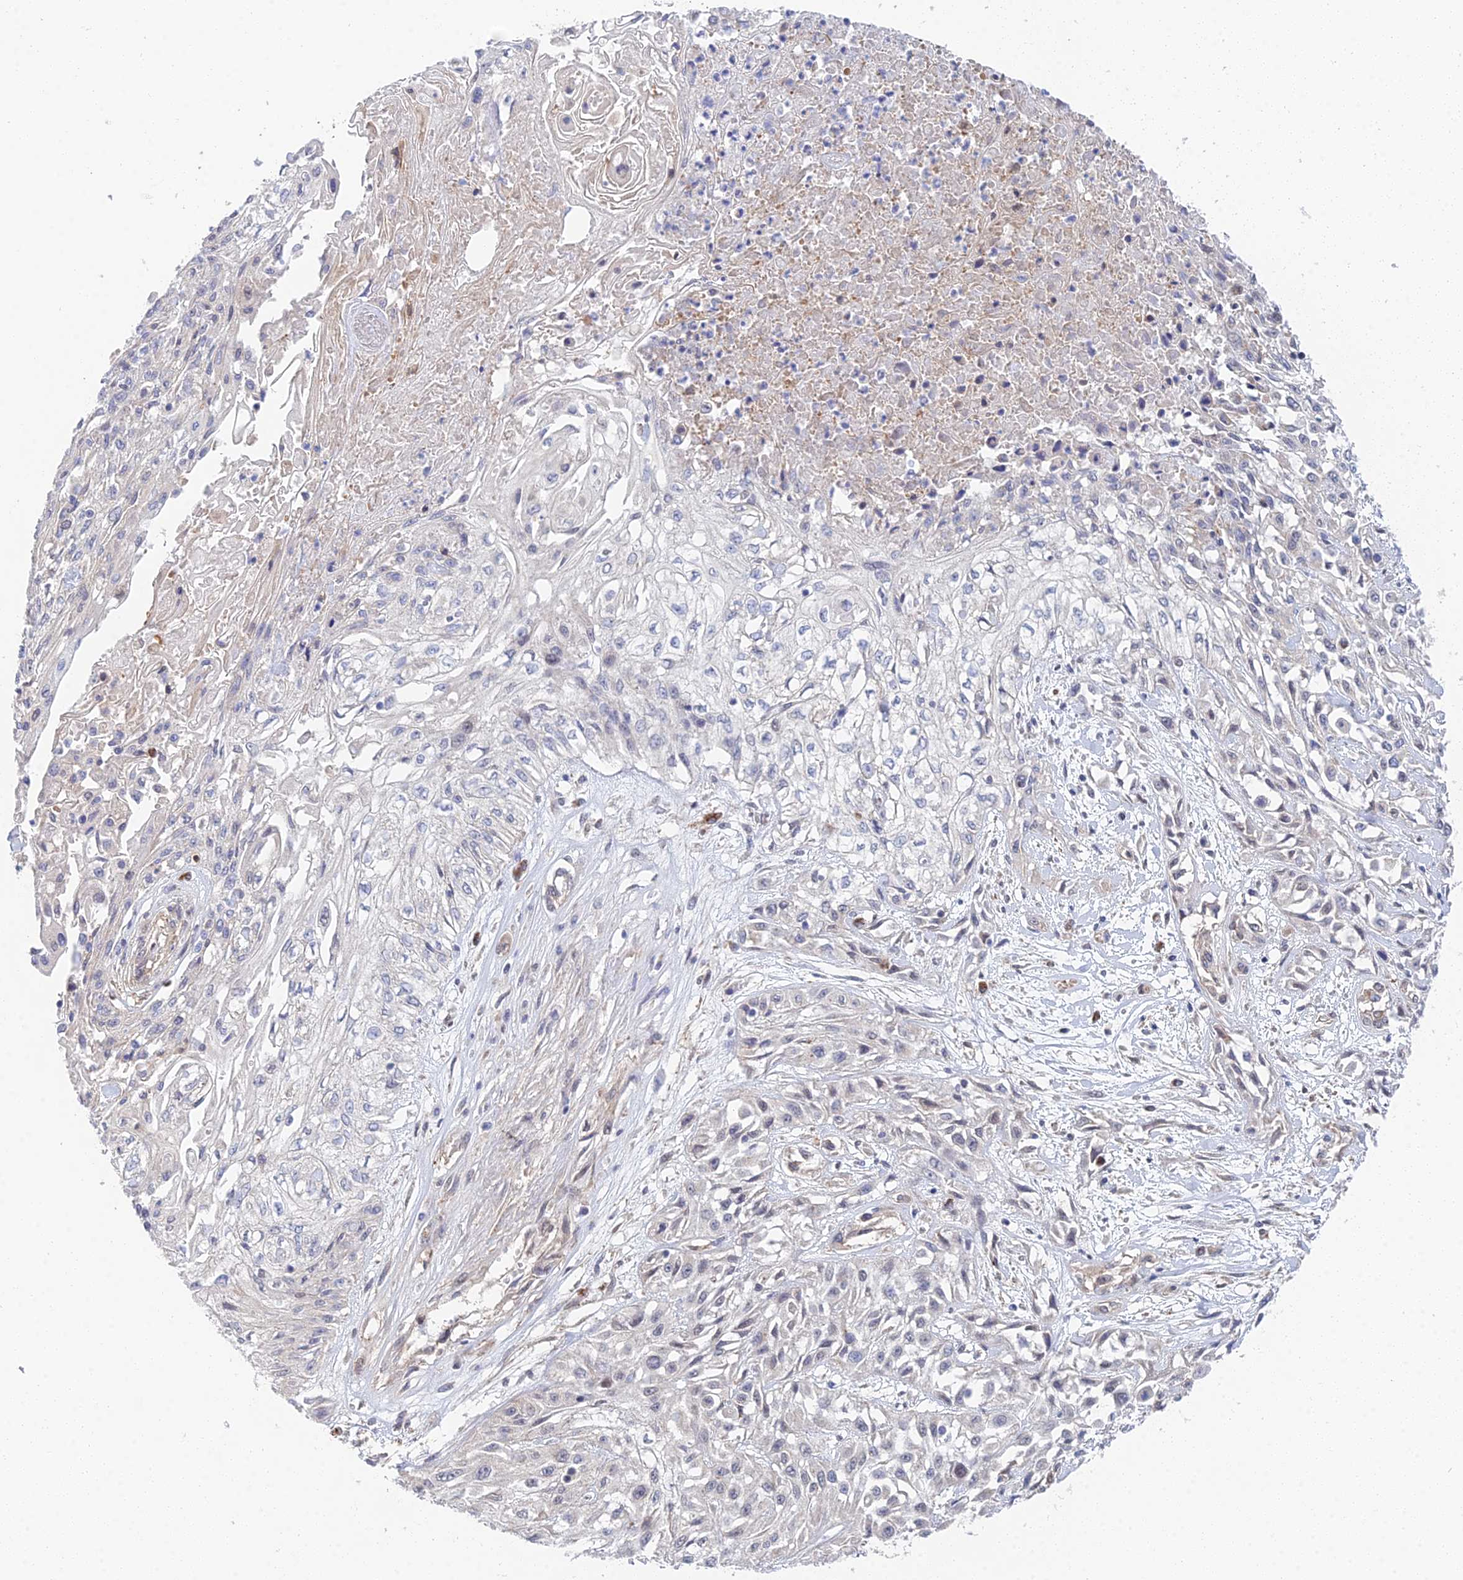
{"staining": {"intensity": "negative", "quantity": "none", "location": "none"}, "tissue": "skin cancer", "cell_type": "Tumor cells", "image_type": "cancer", "snomed": [{"axis": "morphology", "description": "Squamous cell carcinoma, NOS"}, {"axis": "morphology", "description": "Squamous cell carcinoma, metastatic, NOS"}, {"axis": "topography", "description": "Skin"}, {"axis": "topography", "description": "Lymph node"}], "caption": "Immunohistochemistry of human skin cancer exhibits no staining in tumor cells.", "gene": "DNAH14", "patient": {"sex": "male", "age": 75}}